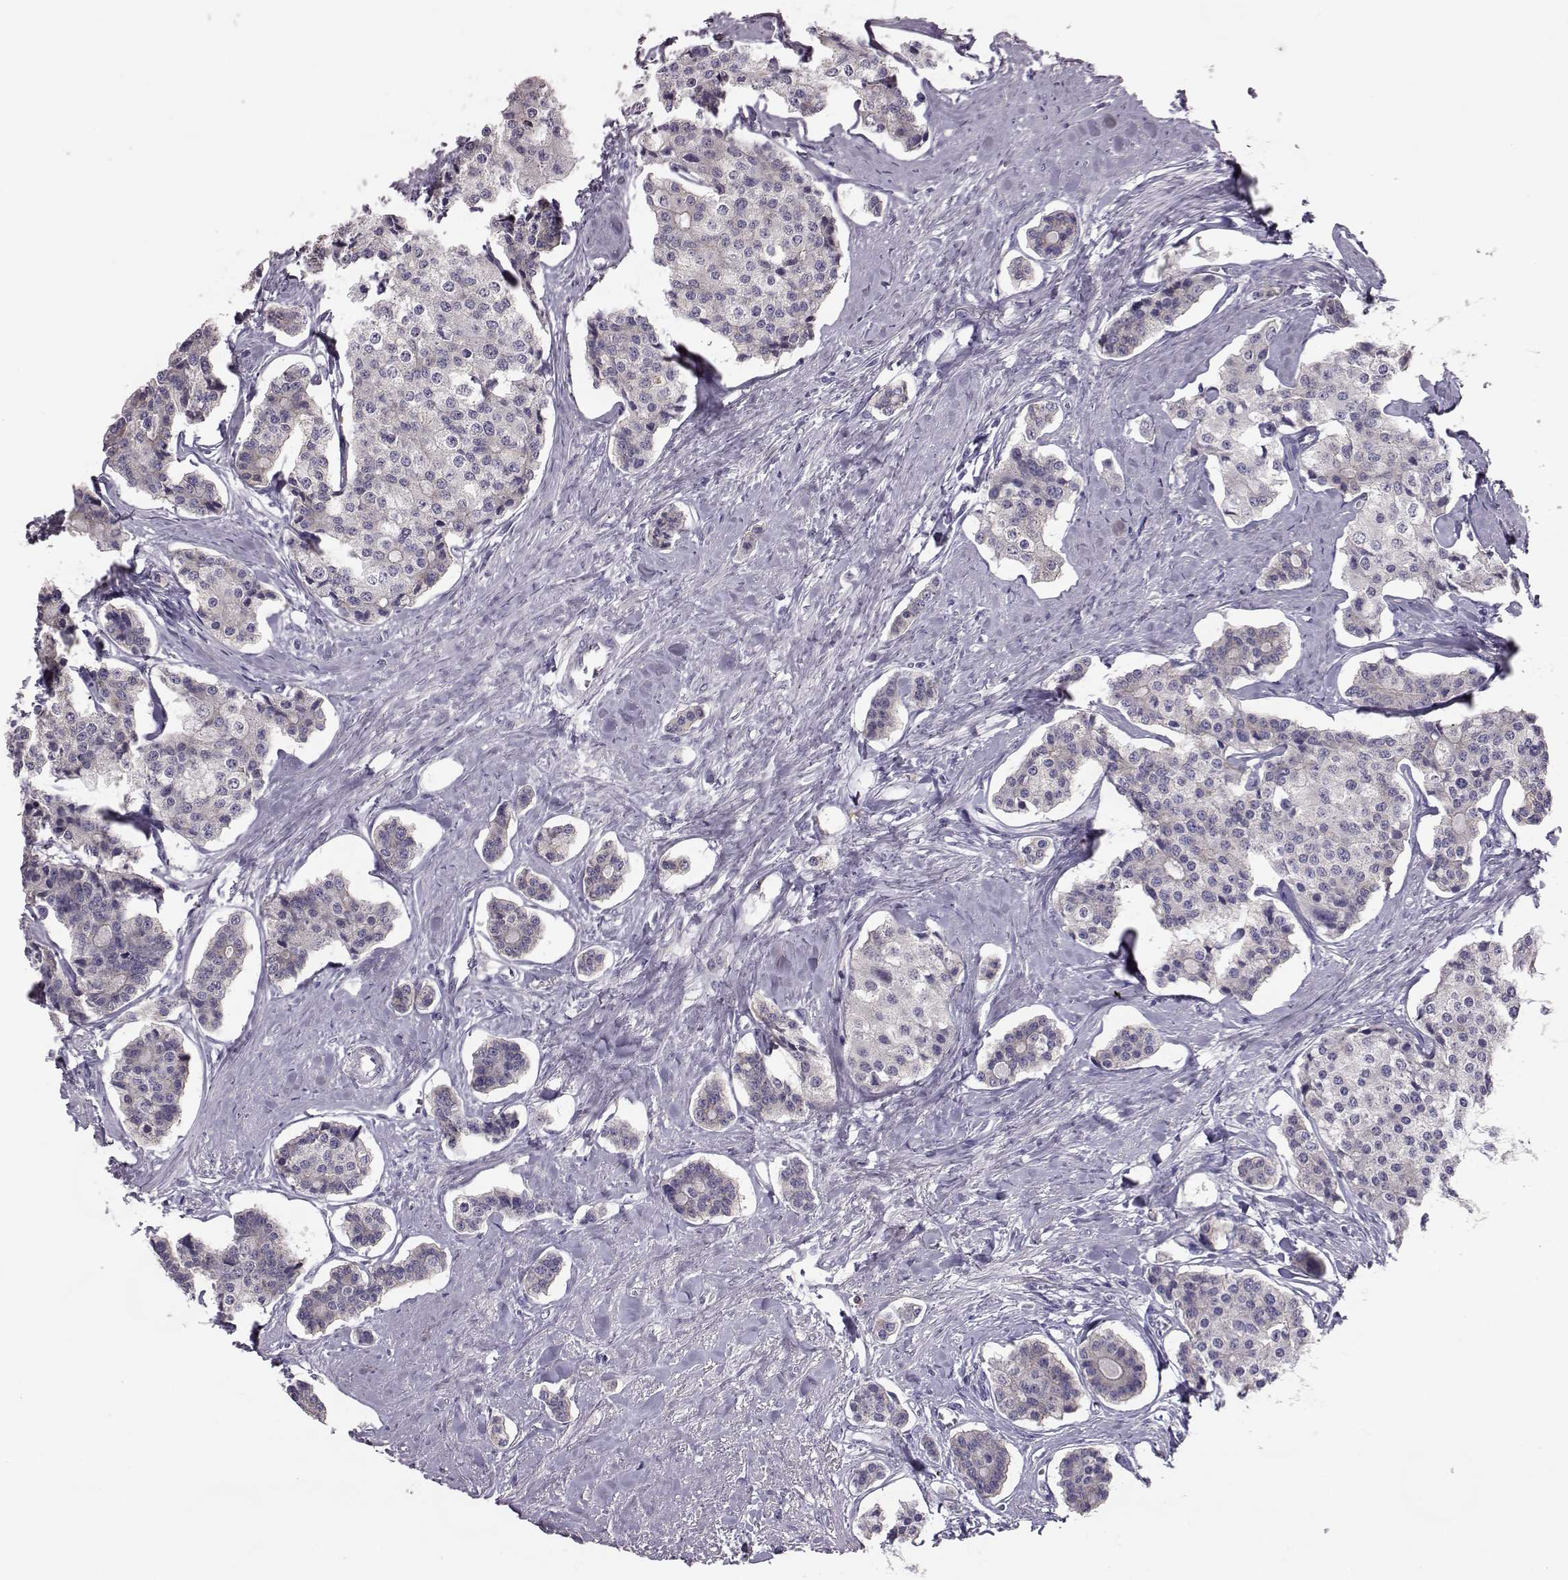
{"staining": {"intensity": "negative", "quantity": "none", "location": "none"}, "tissue": "carcinoid", "cell_type": "Tumor cells", "image_type": "cancer", "snomed": [{"axis": "morphology", "description": "Carcinoid, malignant, NOS"}, {"axis": "topography", "description": "Small intestine"}], "caption": "An immunohistochemistry (IHC) histopathology image of carcinoid (malignant) is shown. There is no staining in tumor cells of carcinoid (malignant). (Immunohistochemistry, brightfield microscopy, high magnification).", "gene": "ADGRG5", "patient": {"sex": "female", "age": 65}}